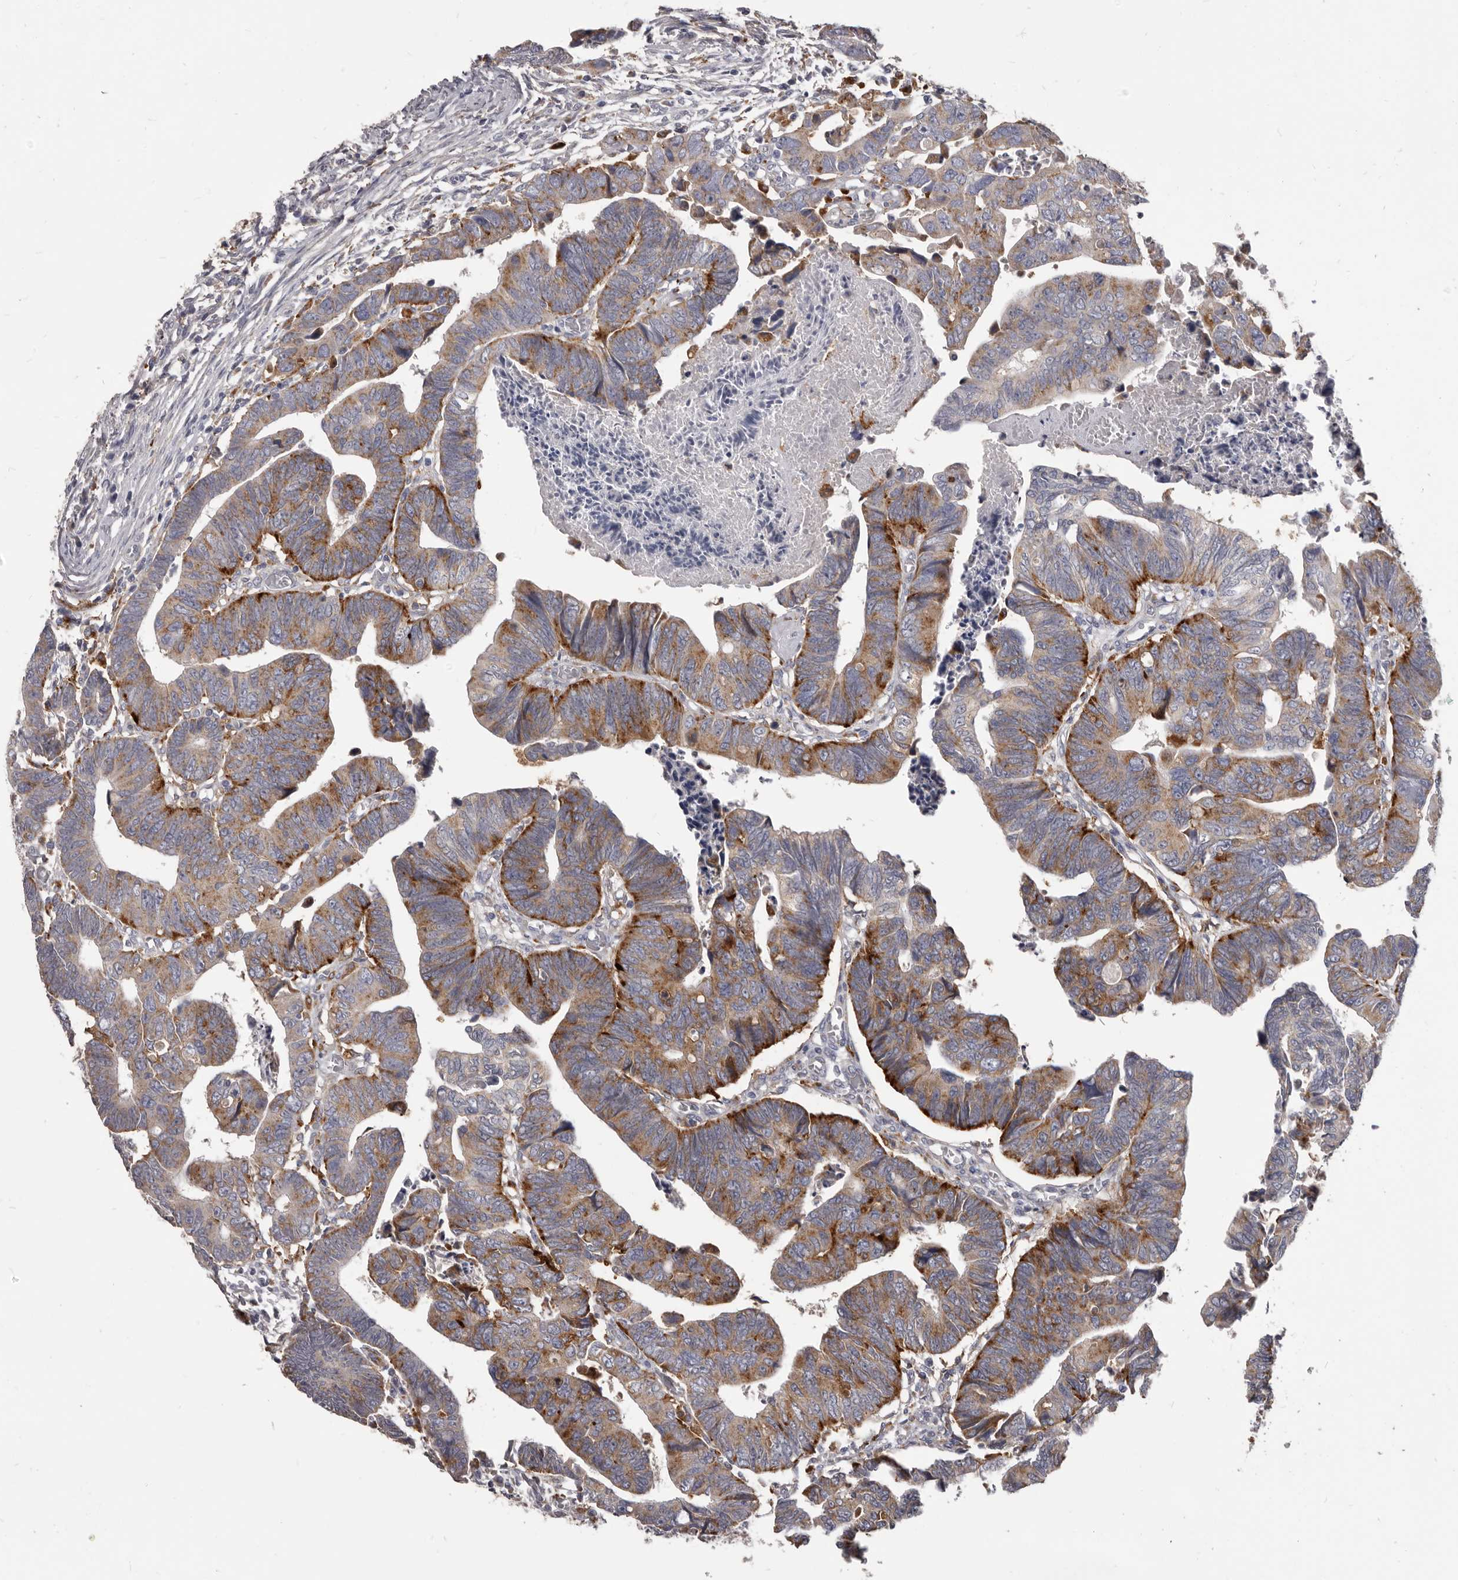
{"staining": {"intensity": "moderate", "quantity": ">75%", "location": "cytoplasmic/membranous"}, "tissue": "colorectal cancer", "cell_type": "Tumor cells", "image_type": "cancer", "snomed": [{"axis": "morphology", "description": "Adenocarcinoma, NOS"}, {"axis": "topography", "description": "Rectum"}], "caption": "Immunohistochemical staining of colorectal adenocarcinoma exhibits medium levels of moderate cytoplasmic/membranous protein staining in approximately >75% of tumor cells.", "gene": "PI4K2A", "patient": {"sex": "female", "age": 65}}